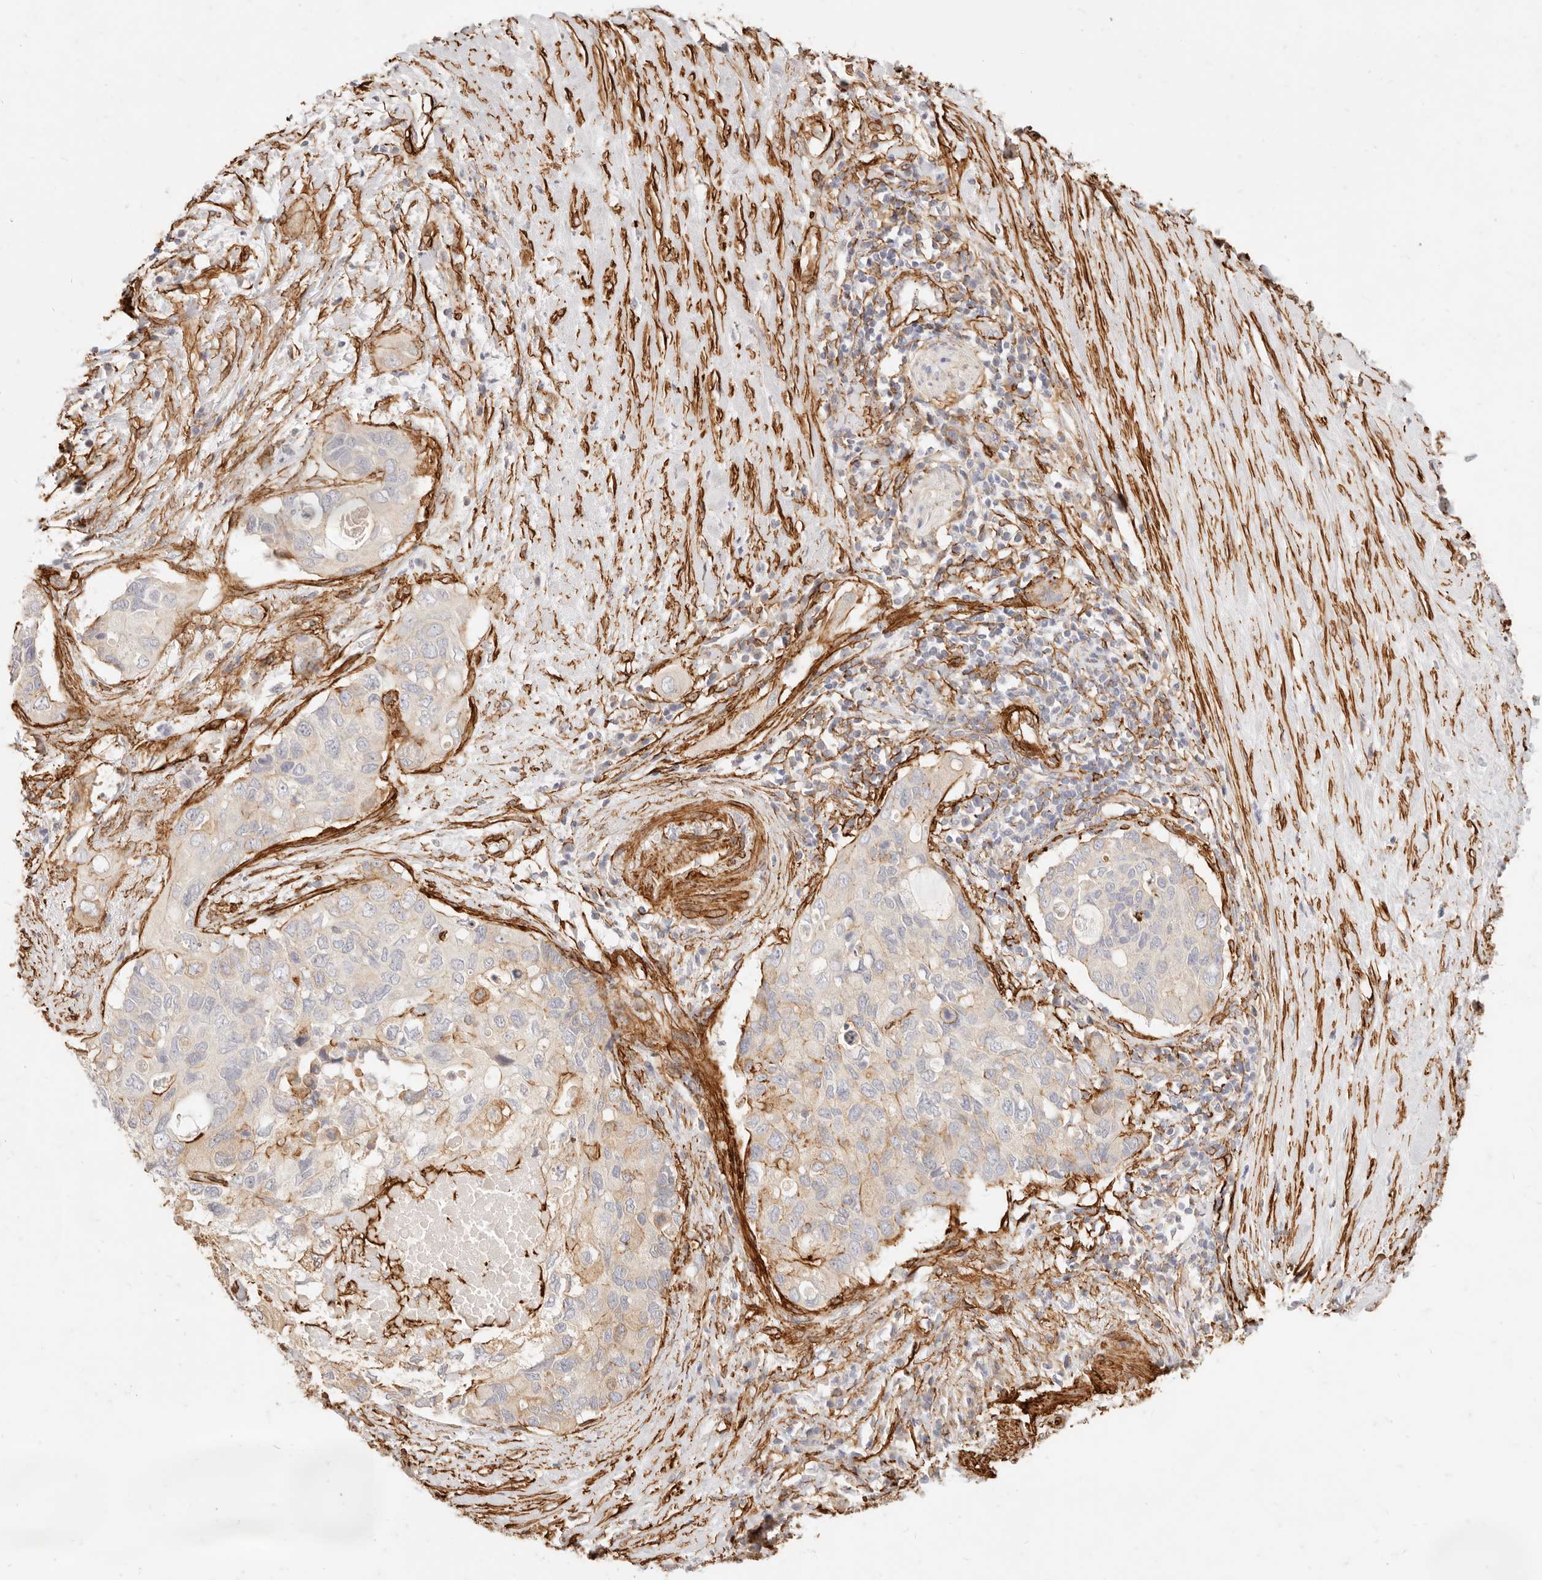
{"staining": {"intensity": "moderate", "quantity": "<25%", "location": "cytoplasmic/membranous"}, "tissue": "pancreatic cancer", "cell_type": "Tumor cells", "image_type": "cancer", "snomed": [{"axis": "morphology", "description": "Adenocarcinoma, NOS"}, {"axis": "topography", "description": "Pancreas"}], "caption": "Tumor cells demonstrate low levels of moderate cytoplasmic/membranous staining in approximately <25% of cells in human adenocarcinoma (pancreatic). (brown staining indicates protein expression, while blue staining denotes nuclei).", "gene": "TMTC2", "patient": {"sex": "female", "age": 56}}